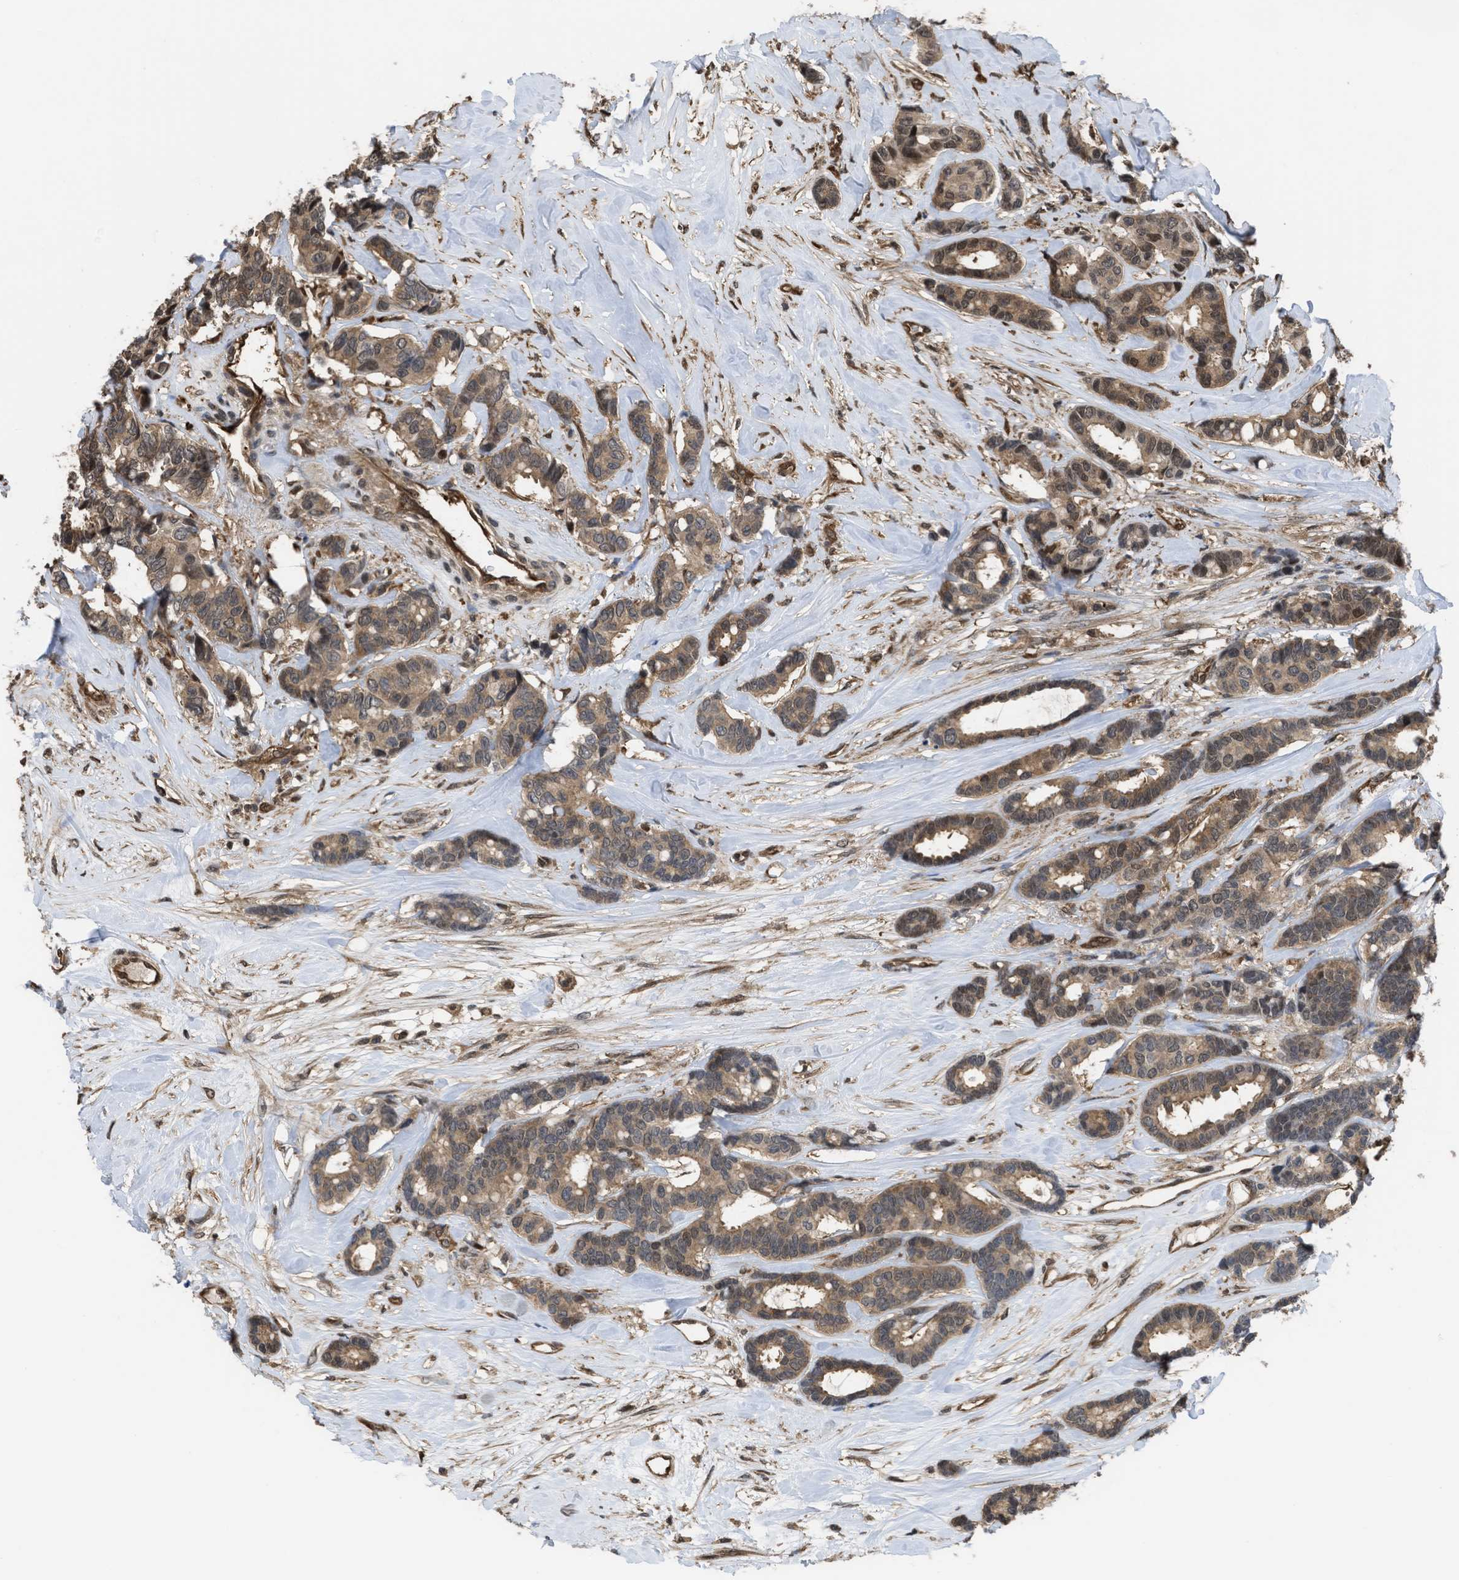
{"staining": {"intensity": "moderate", "quantity": ">75%", "location": "cytoplasmic/membranous,nuclear"}, "tissue": "breast cancer", "cell_type": "Tumor cells", "image_type": "cancer", "snomed": [{"axis": "morphology", "description": "Duct carcinoma"}, {"axis": "topography", "description": "Breast"}], "caption": "Invasive ductal carcinoma (breast) was stained to show a protein in brown. There is medium levels of moderate cytoplasmic/membranous and nuclear positivity in about >75% of tumor cells. Immunohistochemistry stains the protein of interest in brown and the nuclei are stained blue.", "gene": "YWHAG", "patient": {"sex": "female", "age": 87}}